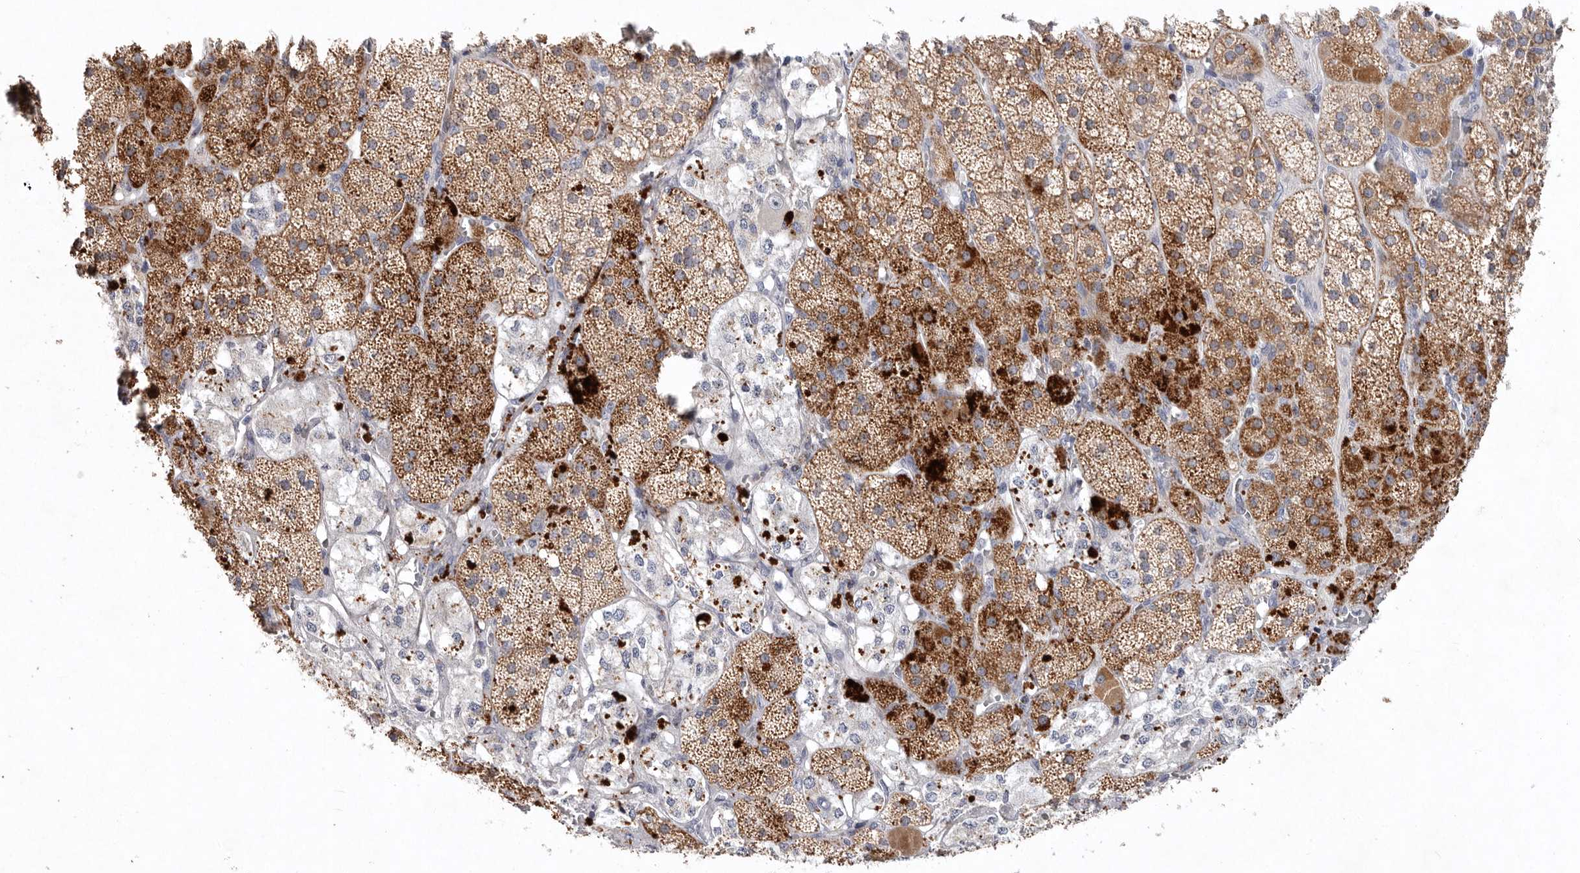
{"staining": {"intensity": "strong", "quantity": ">75%", "location": "cytoplasmic/membranous"}, "tissue": "adrenal gland", "cell_type": "Glandular cells", "image_type": "normal", "snomed": [{"axis": "morphology", "description": "Normal tissue, NOS"}, {"axis": "topography", "description": "Adrenal gland"}], "caption": "Immunohistochemistry (IHC) staining of unremarkable adrenal gland, which shows high levels of strong cytoplasmic/membranous staining in approximately >75% of glandular cells indicating strong cytoplasmic/membranous protein staining. The staining was performed using DAB (3,3'-diaminobenzidine) (brown) for protein detection and nuclei were counterstained in hematoxylin (blue).", "gene": "TNFSF14", "patient": {"sex": "male", "age": 57}}